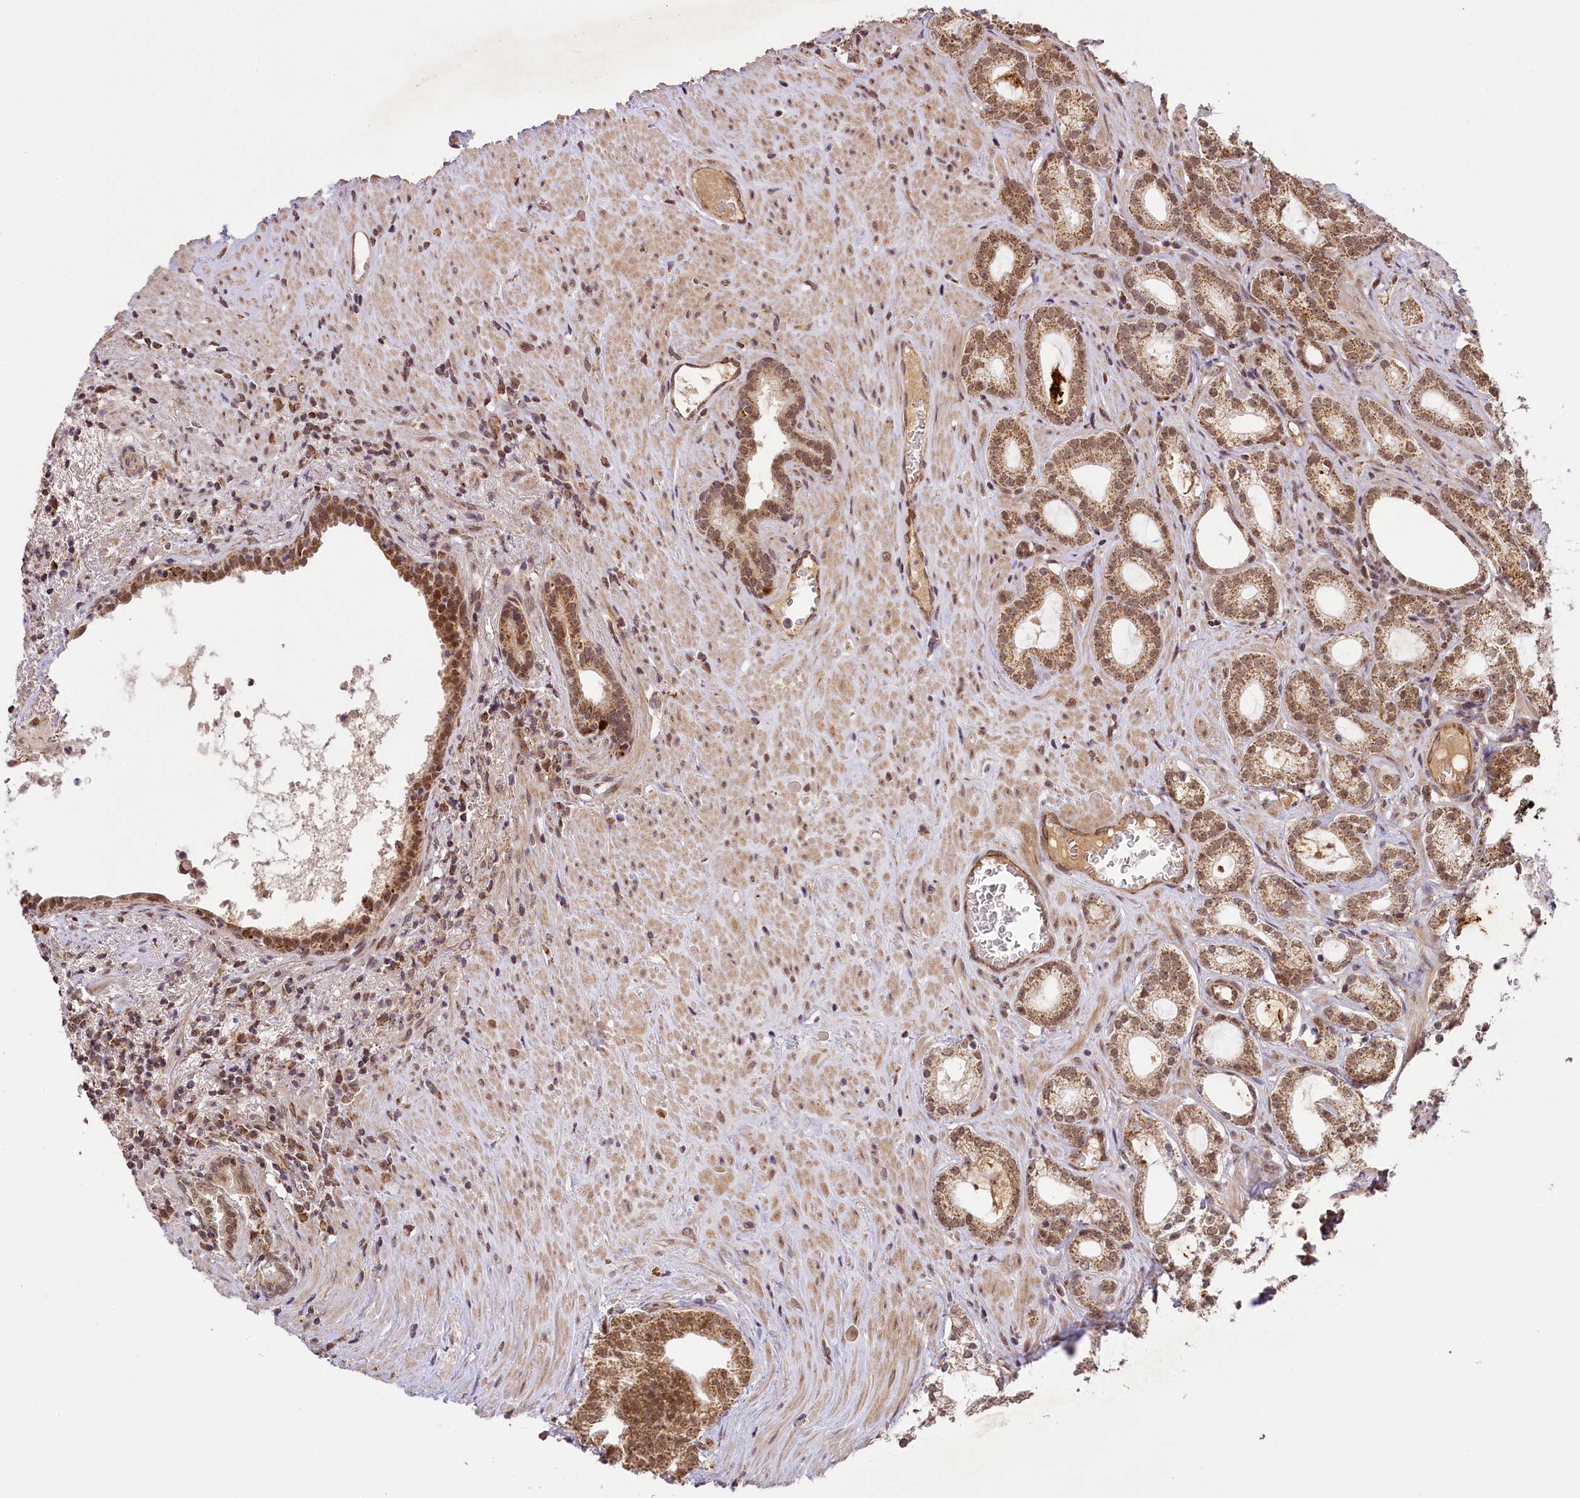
{"staining": {"intensity": "moderate", "quantity": ">75%", "location": "cytoplasmic/membranous,nuclear"}, "tissue": "prostate cancer", "cell_type": "Tumor cells", "image_type": "cancer", "snomed": [{"axis": "morphology", "description": "Adenocarcinoma, Low grade"}, {"axis": "topography", "description": "Prostate"}], "caption": "Protein staining shows moderate cytoplasmic/membranous and nuclear expression in approximately >75% of tumor cells in low-grade adenocarcinoma (prostate).", "gene": "PAF1", "patient": {"sex": "male", "age": 71}}